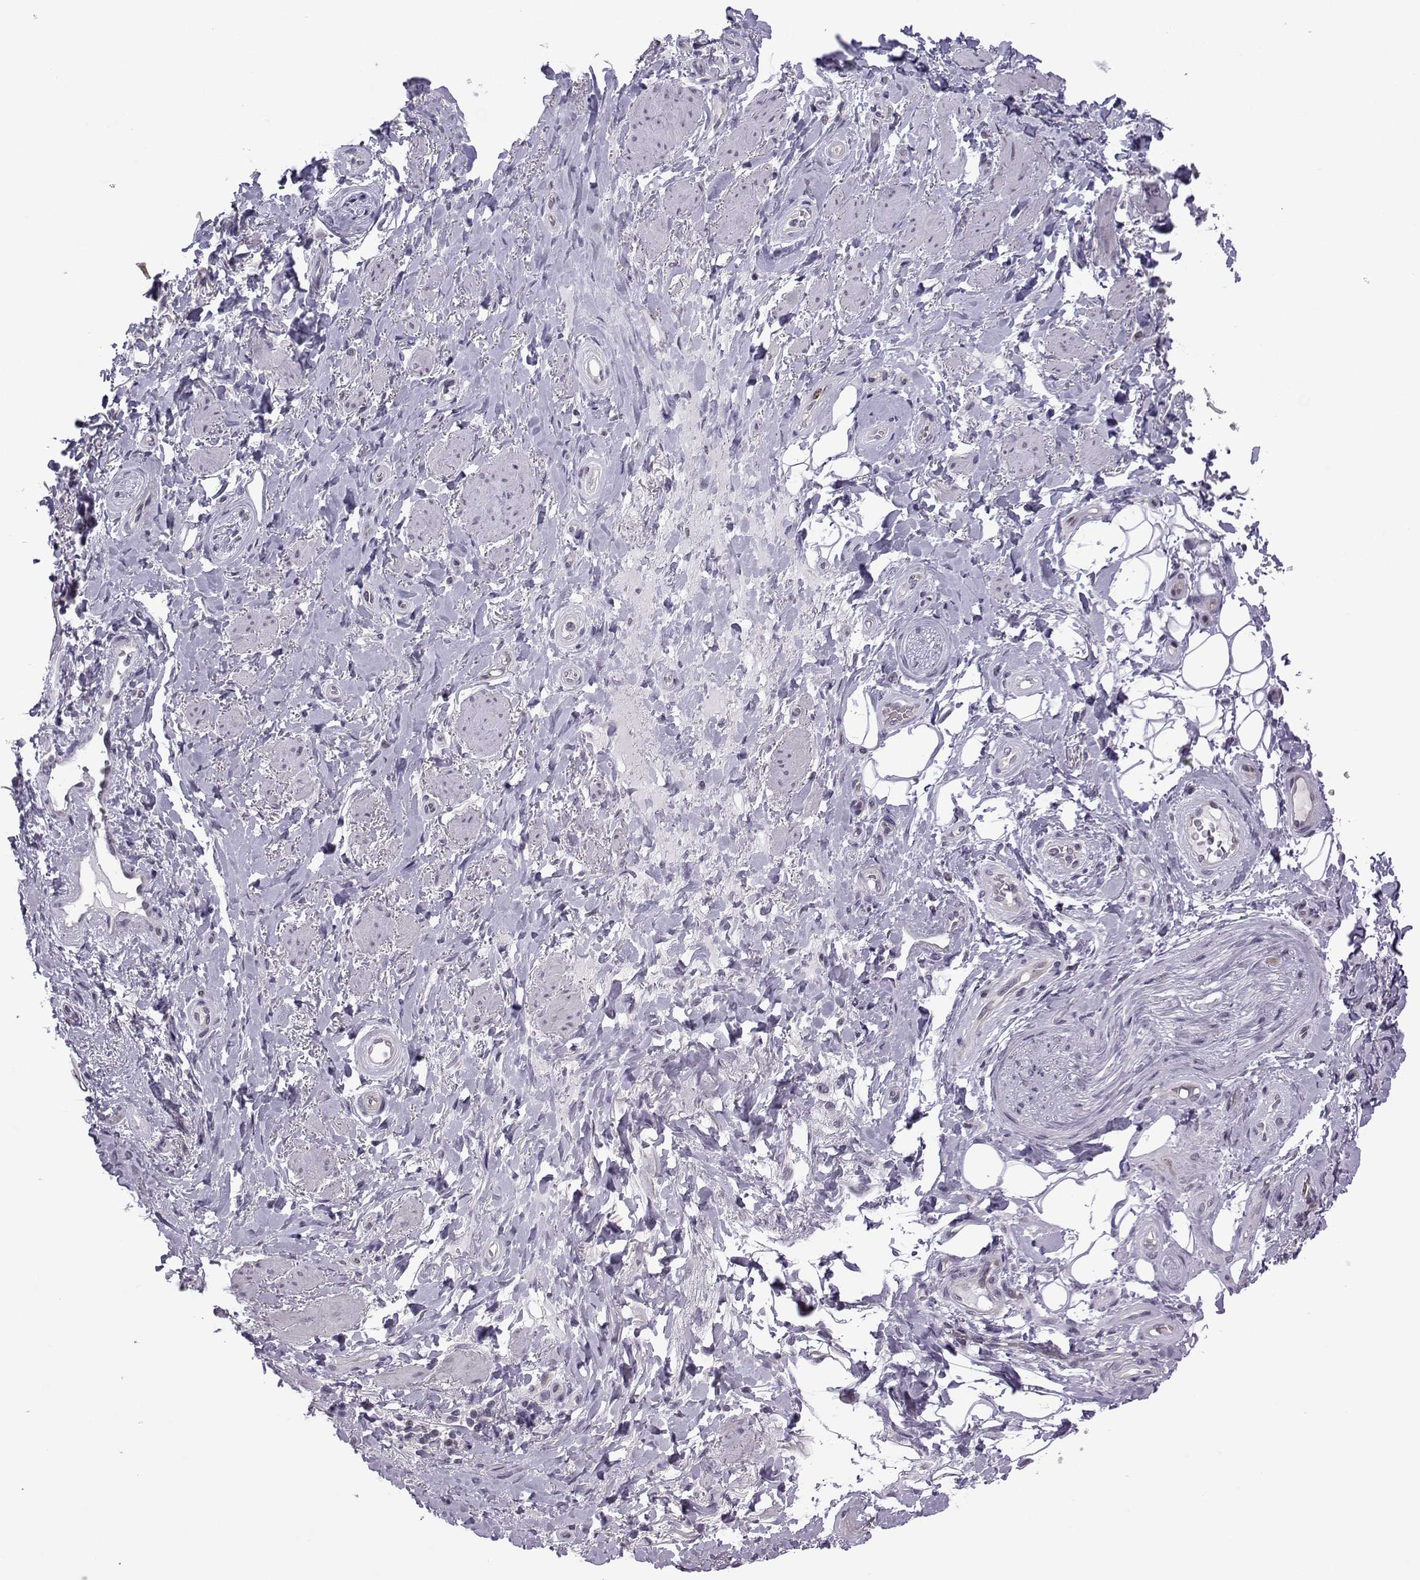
{"staining": {"intensity": "negative", "quantity": "none", "location": "none"}, "tissue": "adipose tissue", "cell_type": "Adipocytes", "image_type": "normal", "snomed": [{"axis": "morphology", "description": "Normal tissue, NOS"}, {"axis": "topography", "description": "Anal"}, {"axis": "topography", "description": "Peripheral nerve tissue"}], "caption": "Immunohistochemistry (IHC) of normal adipose tissue shows no staining in adipocytes. (Brightfield microscopy of DAB (3,3'-diaminobenzidine) immunohistochemistry (IHC) at high magnification).", "gene": "INCENP", "patient": {"sex": "male", "age": 53}}